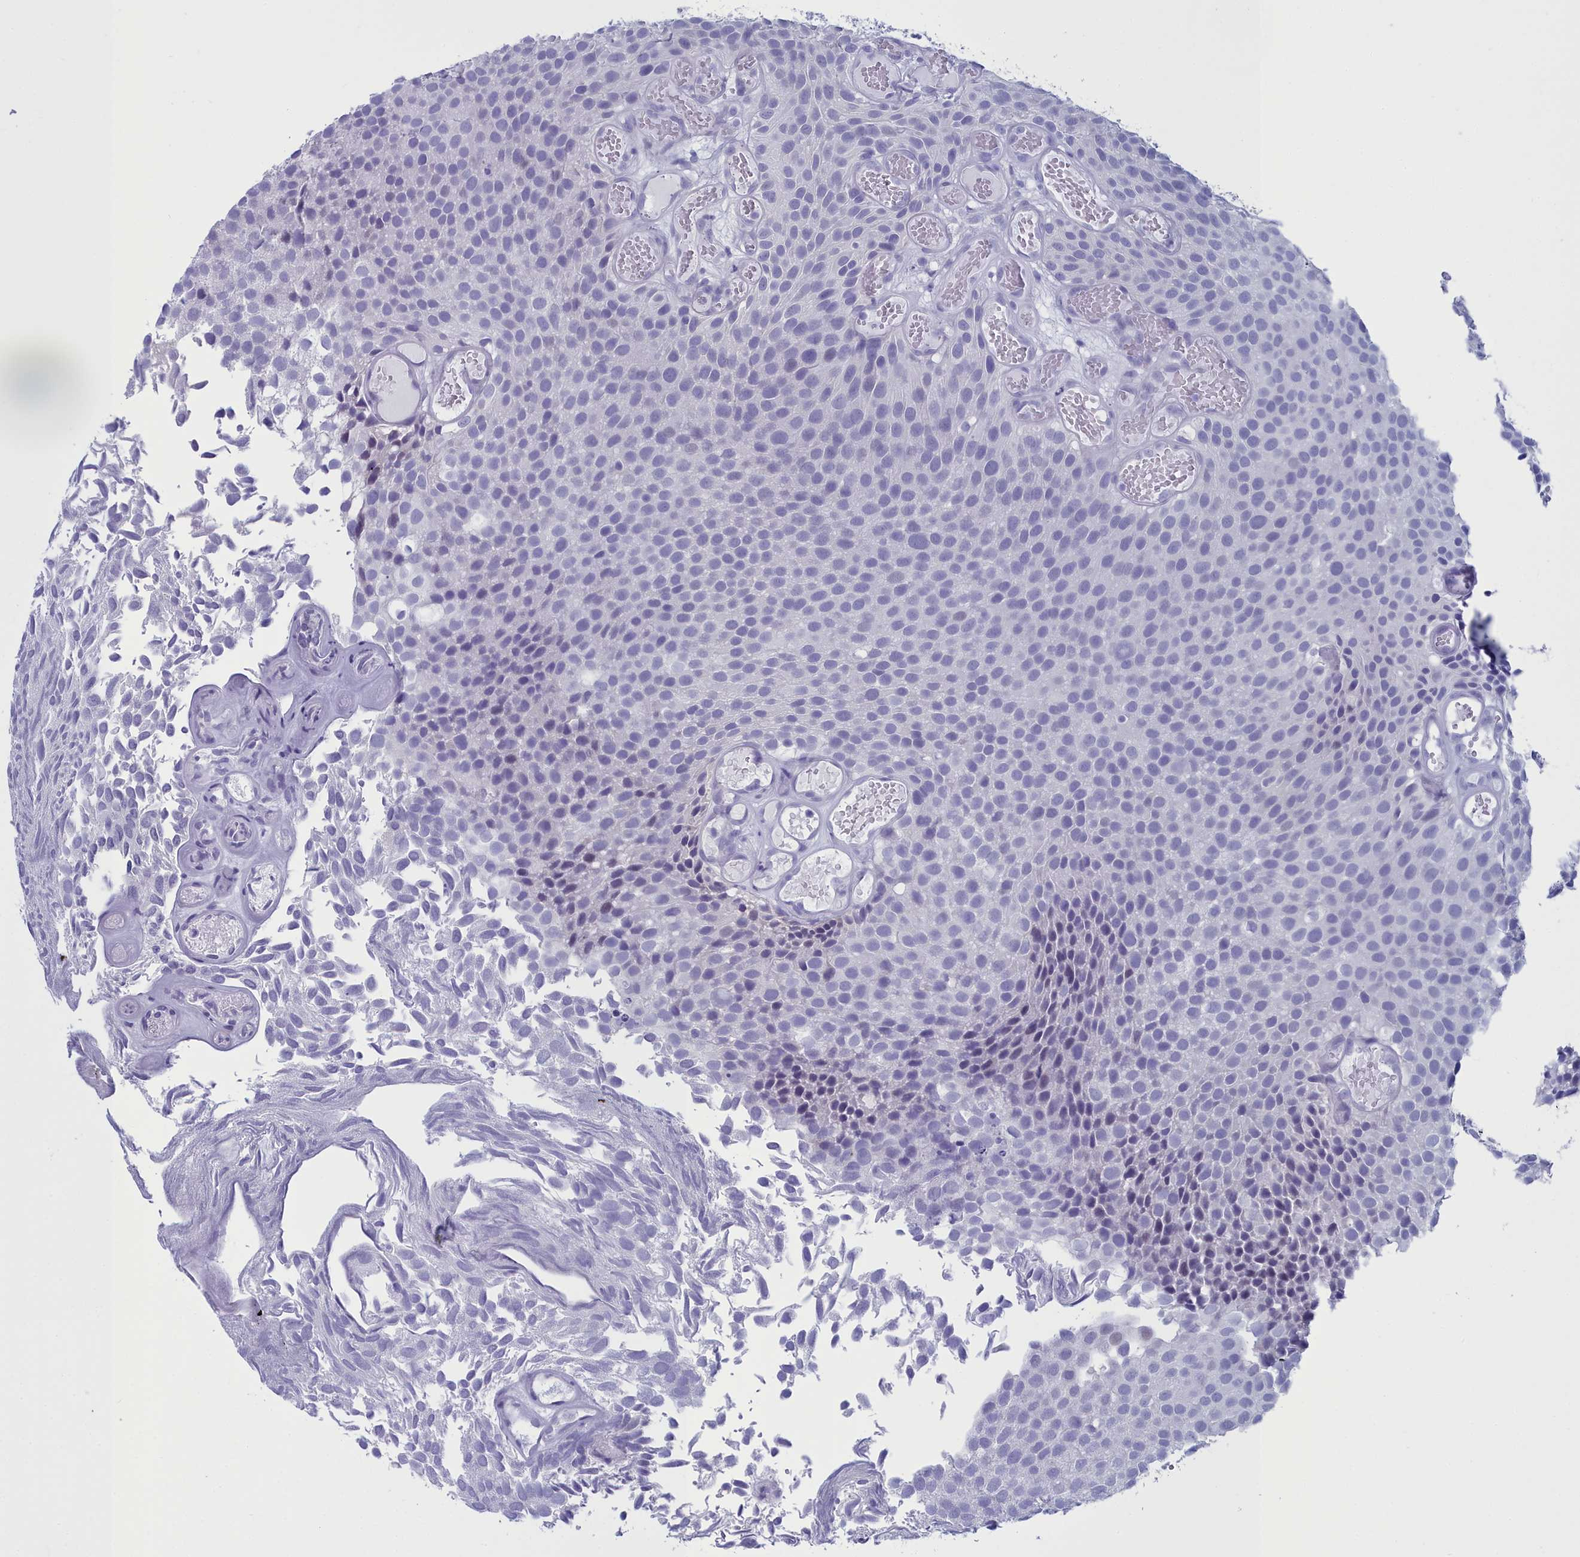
{"staining": {"intensity": "negative", "quantity": "none", "location": "none"}, "tissue": "urothelial cancer", "cell_type": "Tumor cells", "image_type": "cancer", "snomed": [{"axis": "morphology", "description": "Urothelial carcinoma, Low grade"}, {"axis": "topography", "description": "Urinary bladder"}], "caption": "An image of human urothelial cancer is negative for staining in tumor cells.", "gene": "MAP6", "patient": {"sex": "male", "age": 89}}